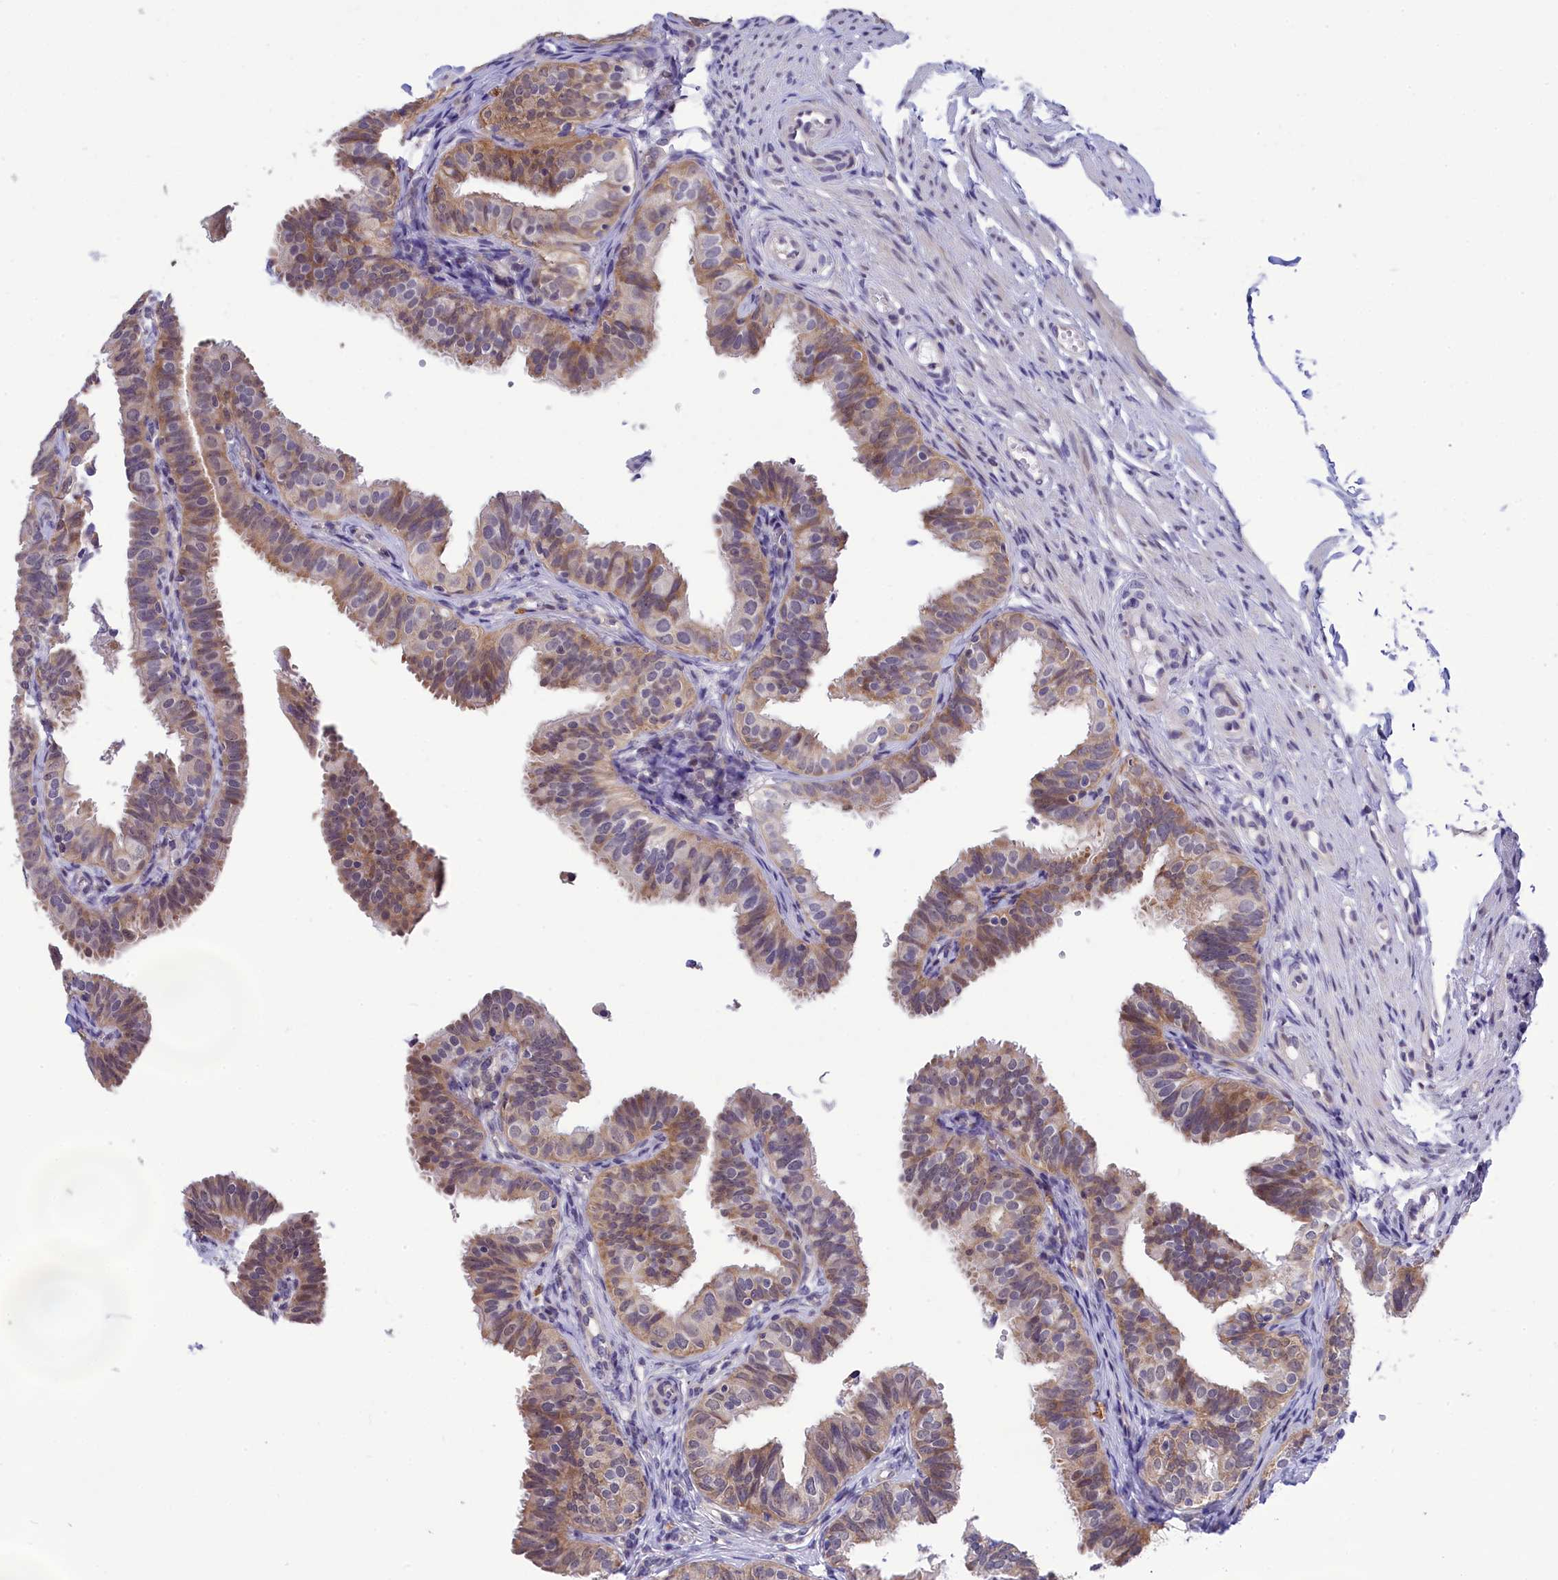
{"staining": {"intensity": "moderate", "quantity": "<25%", "location": "cytoplasmic/membranous,nuclear"}, "tissue": "fallopian tube", "cell_type": "Glandular cells", "image_type": "normal", "snomed": [{"axis": "morphology", "description": "Normal tissue, NOS"}, {"axis": "topography", "description": "Fallopian tube"}], "caption": "Fallopian tube stained with DAB immunohistochemistry shows low levels of moderate cytoplasmic/membranous,nuclear expression in approximately <25% of glandular cells.", "gene": "KCTD14", "patient": {"sex": "female", "age": 35}}